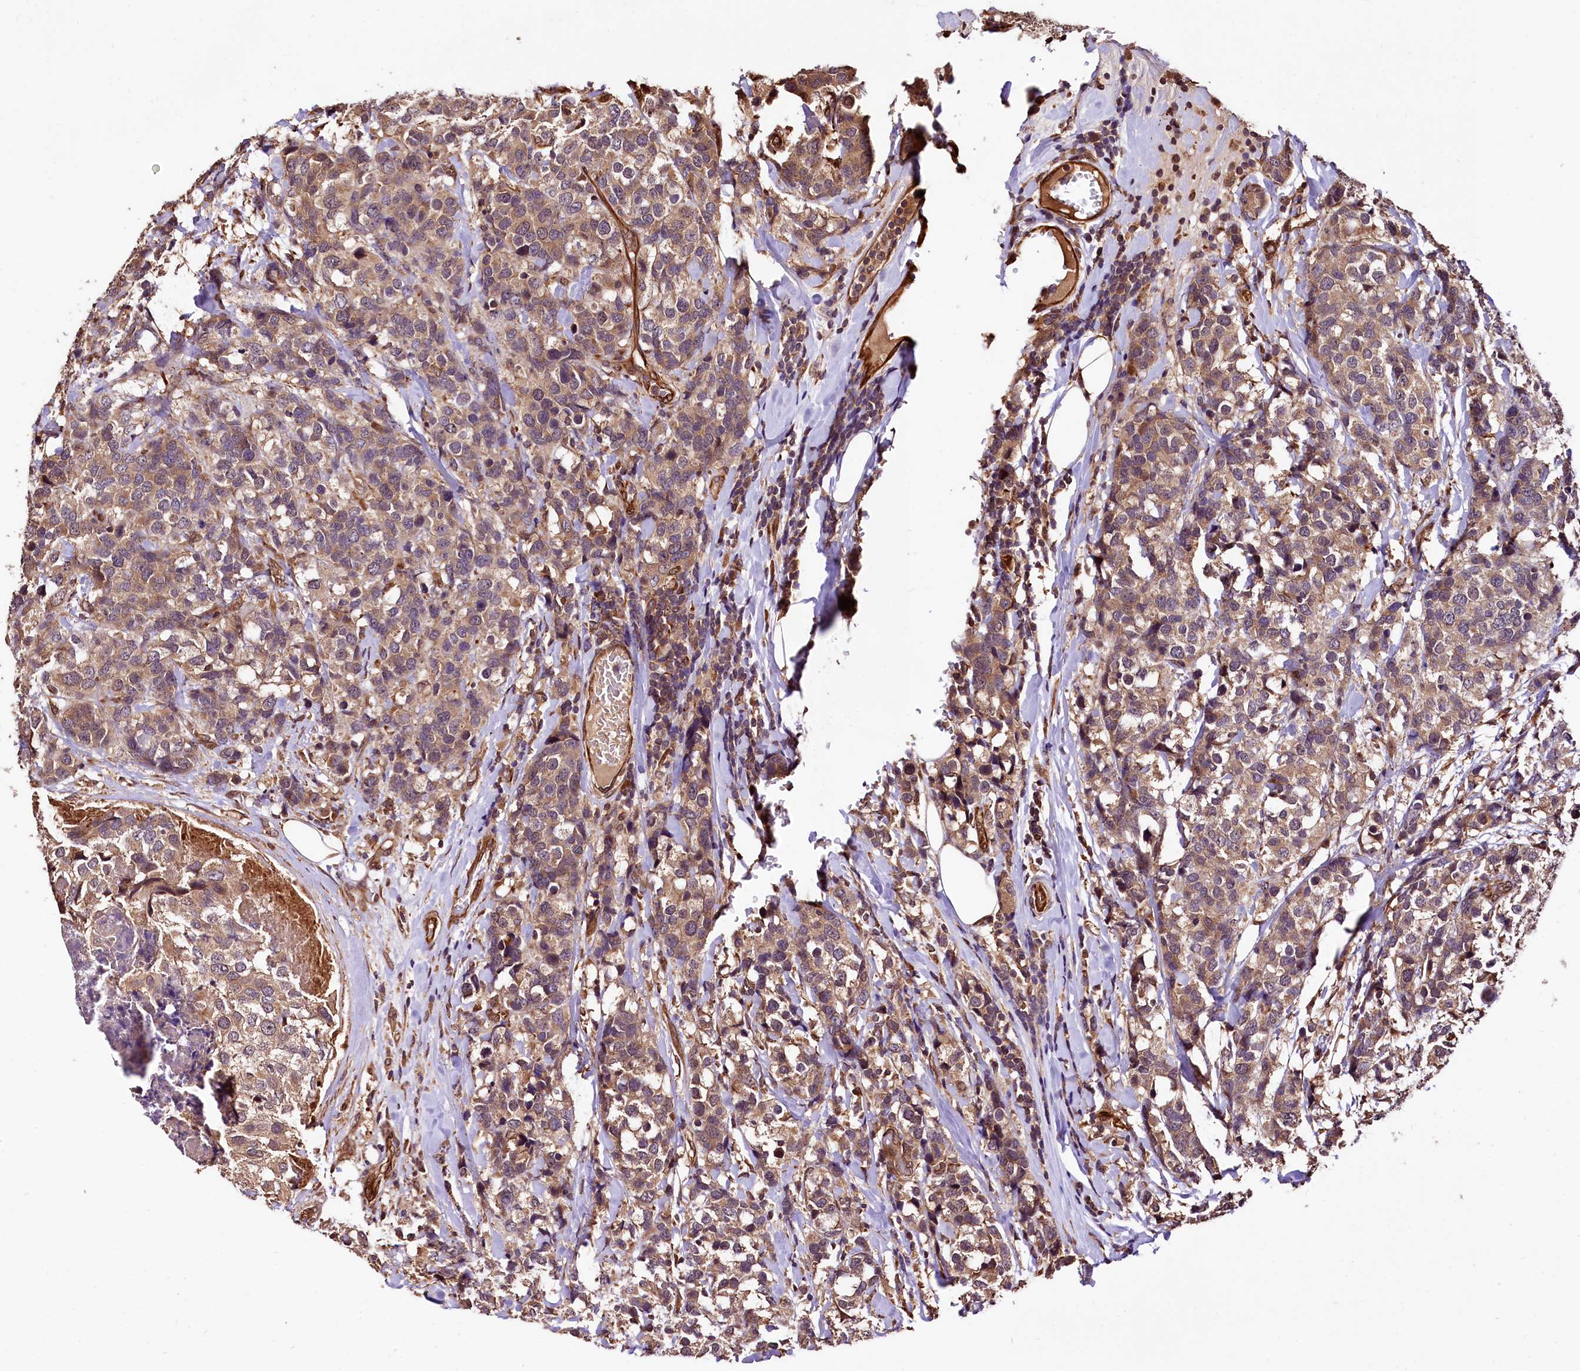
{"staining": {"intensity": "moderate", "quantity": "25%-75%", "location": "cytoplasmic/membranous"}, "tissue": "breast cancer", "cell_type": "Tumor cells", "image_type": "cancer", "snomed": [{"axis": "morphology", "description": "Lobular carcinoma"}, {"axis": "topography", "description": "Breast"}], "caption": "Breast cancer (lobular carcinoma) stained with a brown dye exhibits moderate cytoplasmic/membranous positive positivity in about 25%-75% of tumor cells.", "gene": "TBCEL", "patient": {"sex": "female", "age": 59}}